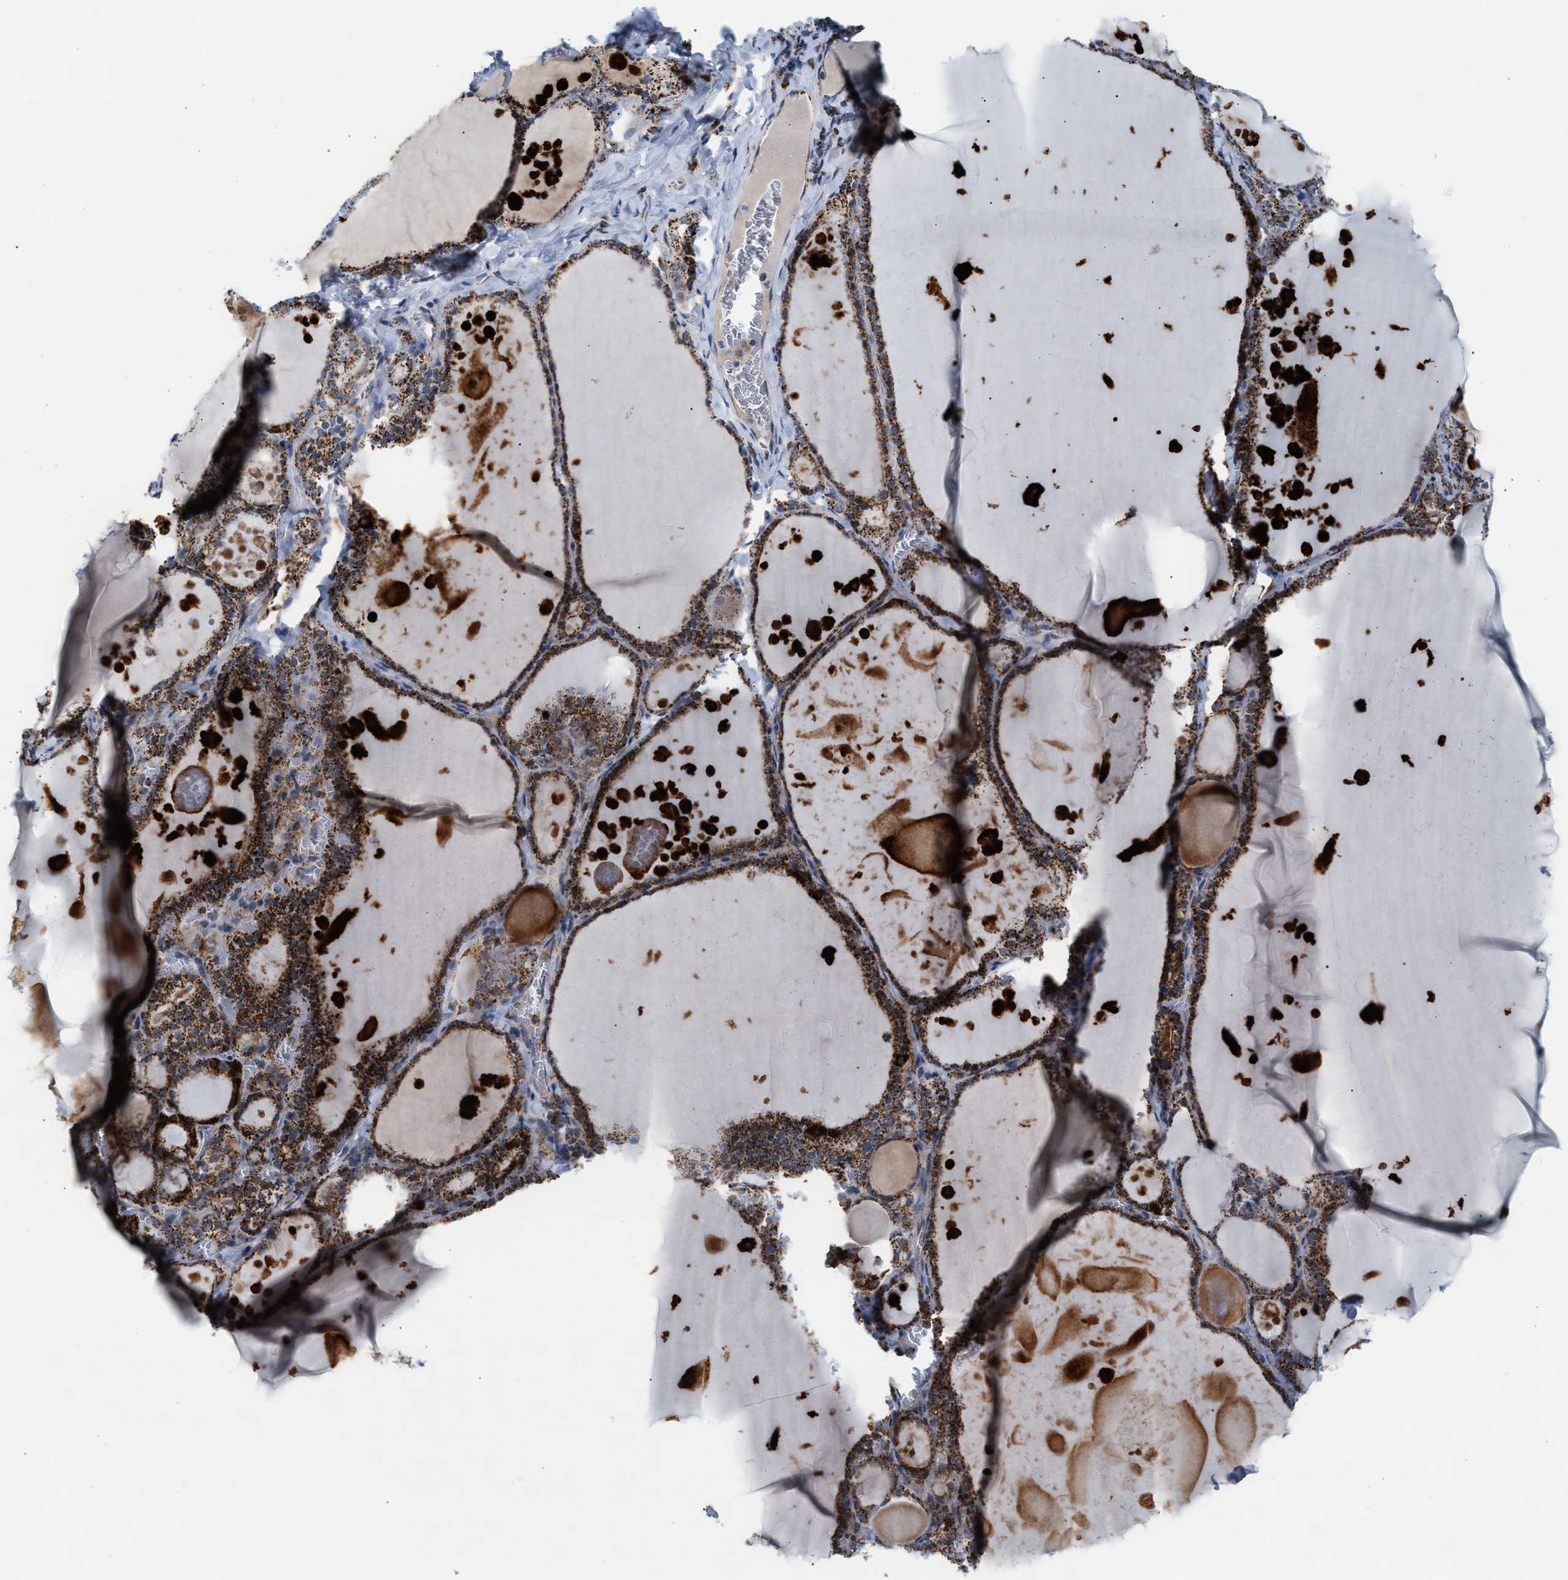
{"staining": {"intensity": "strong", "quantity": ">75%", "location": "cytoplasmic/membranous"}, "tissue": "thyroid gland", "cell_type": "Glandular cells", "image_type": "normal", "snomed": [{"axis": "morphology", "description": "Normal tissue, NOS"}, {"axis": "topography", "description": "Thyroid gland"}], "caption": "Protein analysis of benign thyroid gland demonstrates strong cytoplasmic/membranous expression in about >75% of glandular cells.", "gene": "PMPCA", "patient": {"sex": "male", "age": 56}}